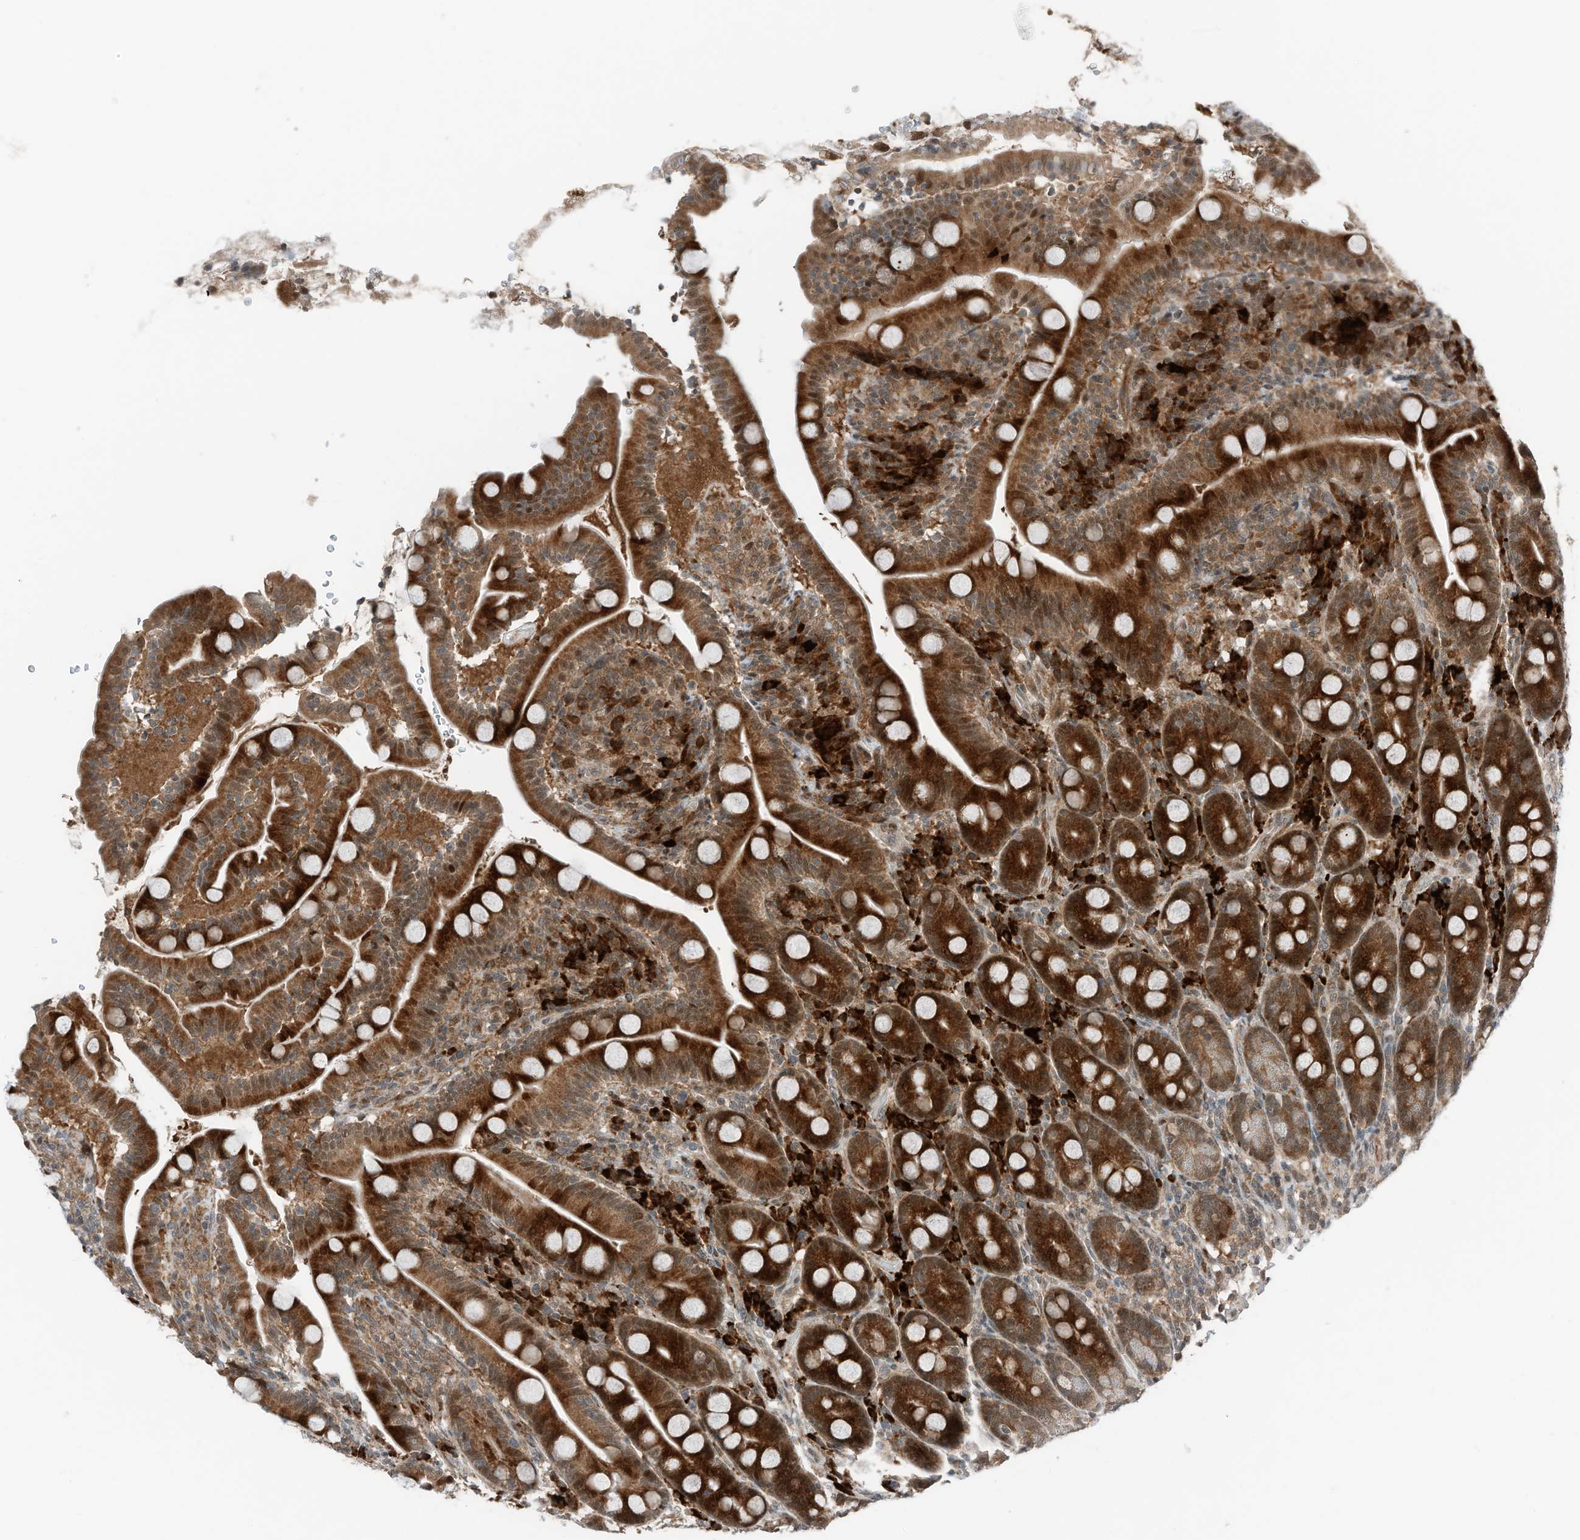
{"staining": {"intensity": "strong", "quantity": ">75%", "location": "cytoplasmic/membranous,nuclear"}, "tissue": "duodenum", "cell_type": "Glandular cells", "image_type": "normal", "snomed": [{"axis": "morphology", "description": "Normal tissue, NOS"}, {"axis": "topography", "description": "Duodenum"}], "caption": "Protein expression analysis of benign human duodenum reveals strong cytoplasmic/membranous,nuclear expression in about >75% of glandular cells. The protein of interest is shown in brown color, while the nuclei are stained blue.", "gene": "RMND1", "patient": {"sex": "male", "age": 35}}